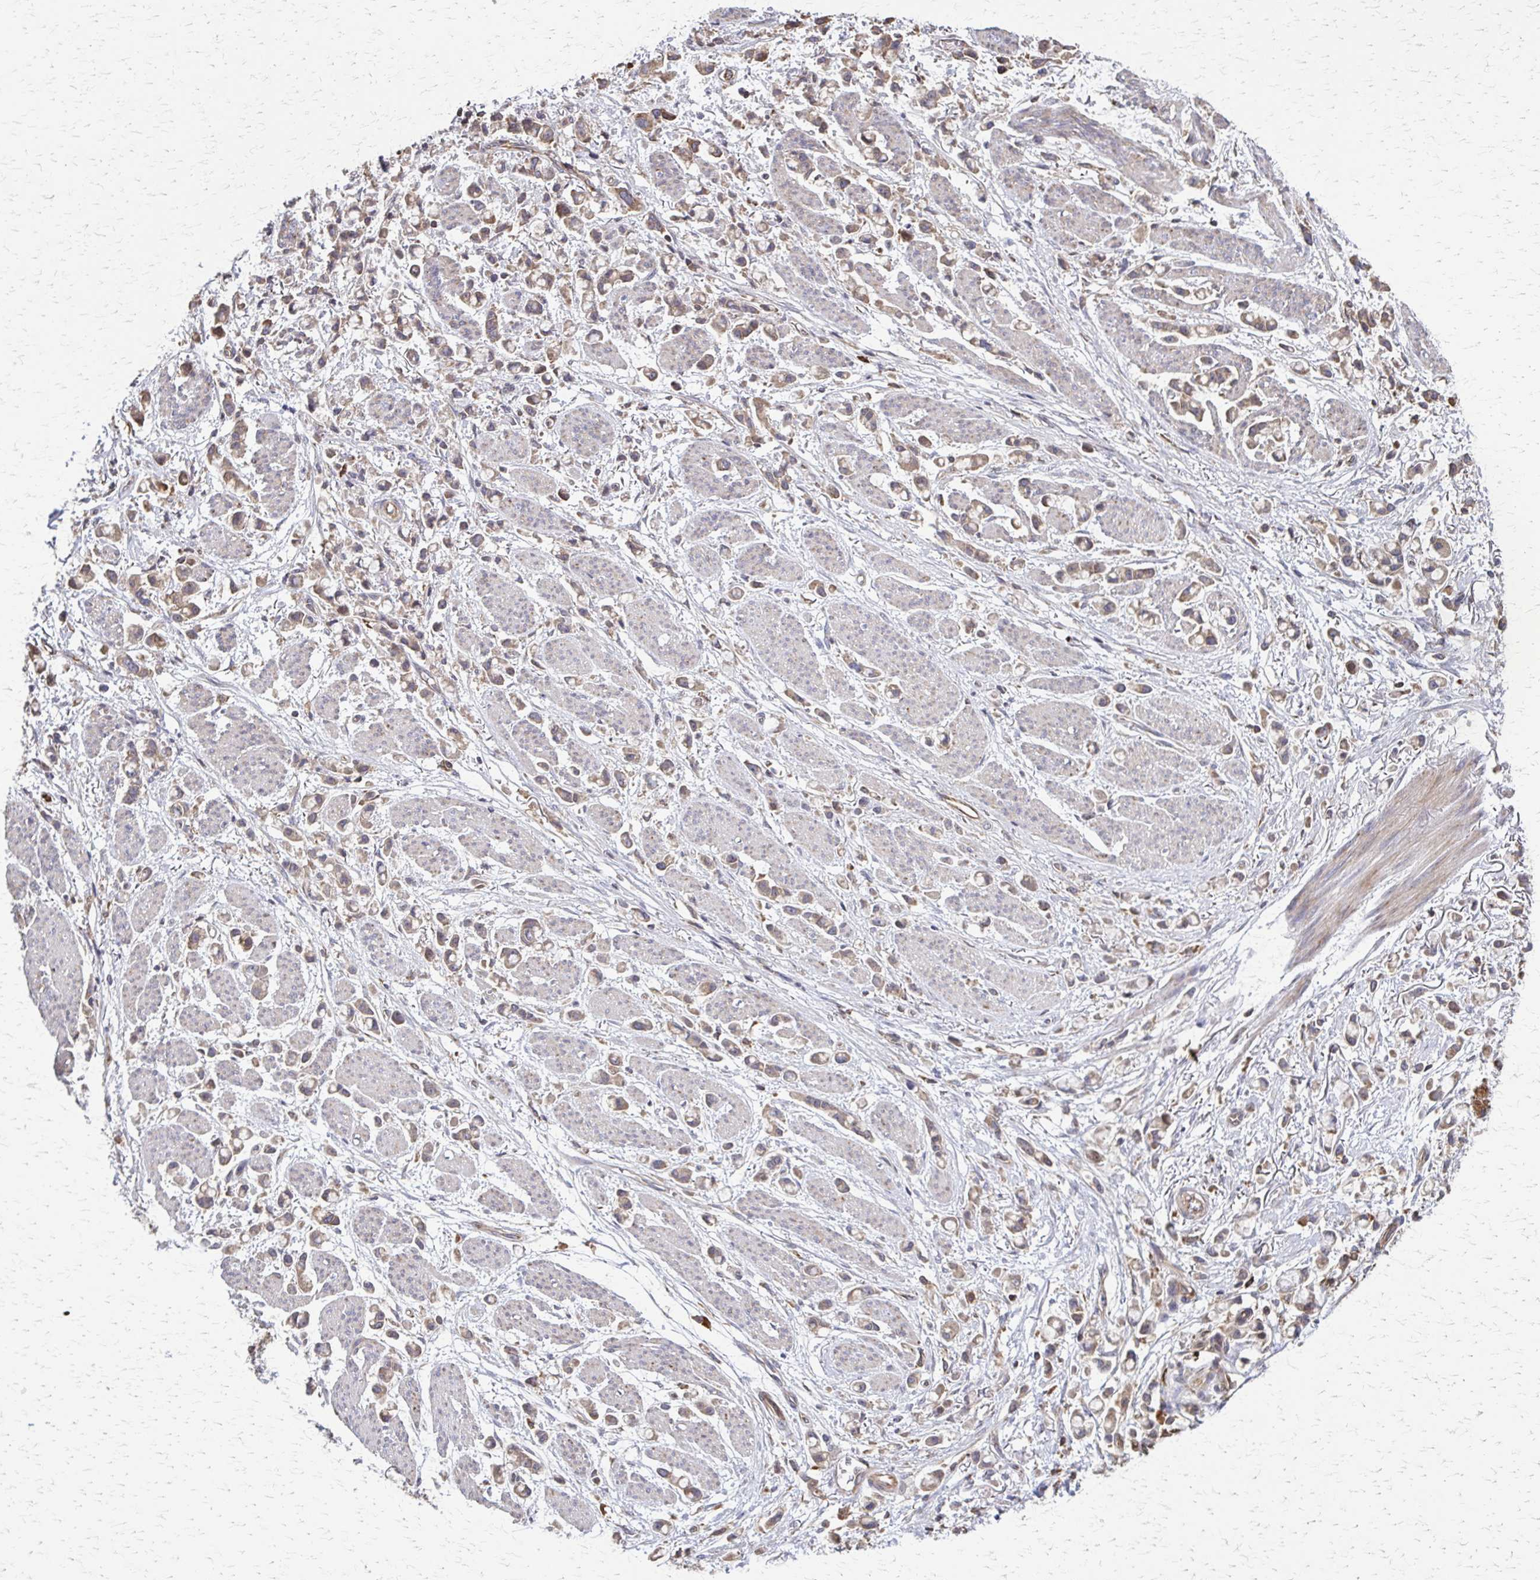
{"staining": {"intensity": "moderate", "quantity": ">75%", "location": "cytoplasmic/membranous"}, "tissue": "stomach cancer", "cell_type": "Tumor cells", "image_type": "cancer", "snomed": [{"axis": "morphology", "description": "Adenocarcinoma, NOS"}, {"axis": "topography", "description": "Stomach"}], "caption": "Protein expression analysis of human stomach cancer reveals moderate cytoplasmic/membranous positivity in approximately >75% of tumor cells.", "gene": "EEF2", "patient": {"sex": "female", "age": 81}}